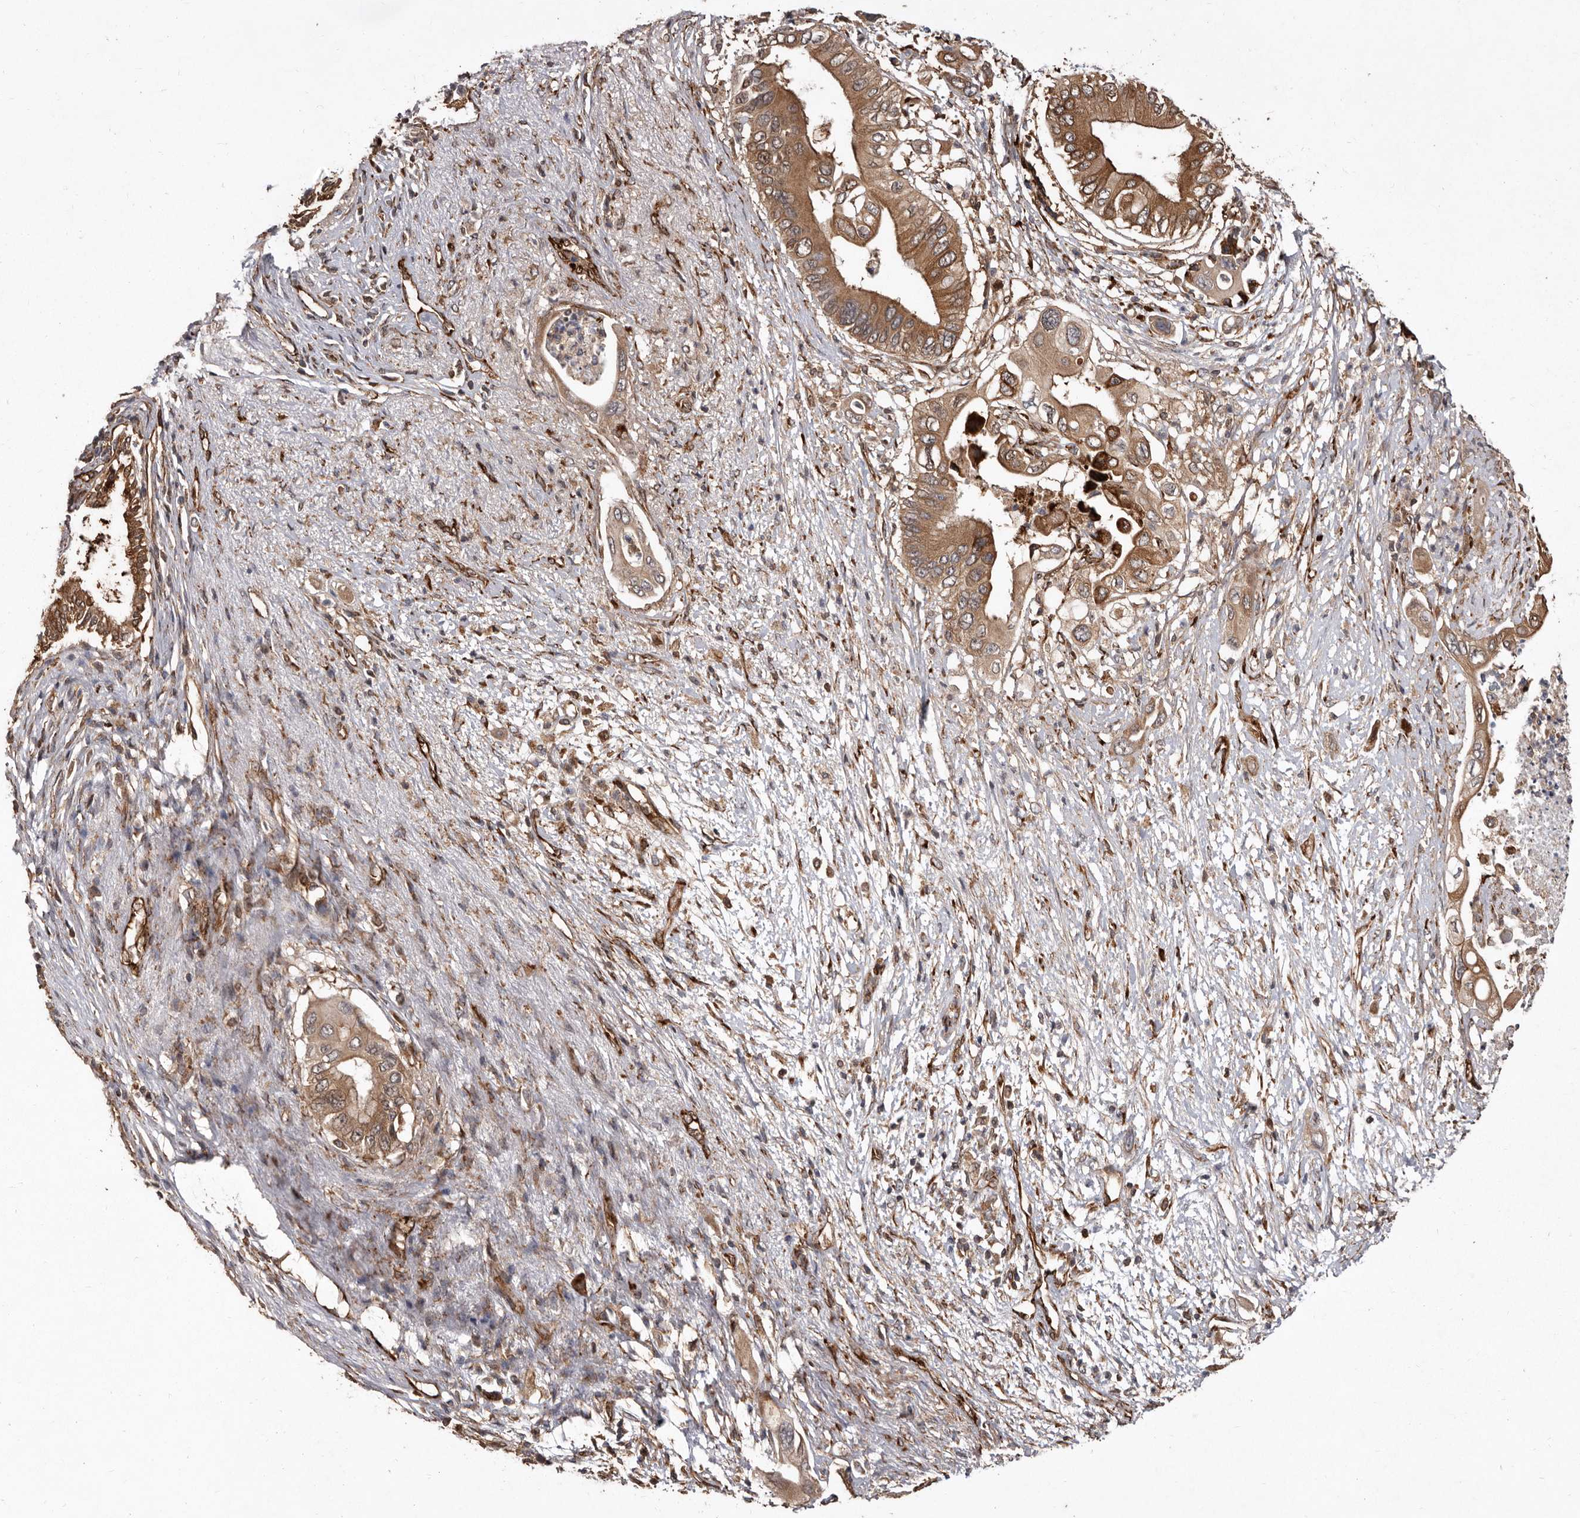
{"staining": {"intensity": "moderate", "quantity": ">75%", "location": "cytoplasmic/membranous"}, "tissue": "pancreatic cancer", "cell_type": "Tumor cells", "image_type": "cancer", "snomed": [{"axis": "morphology", "description": "Adenocarcinoma, NOS"}, {"axis": "topography", "description": "Pancreas"}], "caption": "Immunohistochemical staining of adenocarcinoma (pancreatic) shows medium levels of moderate cytoplasmic/membranous protein expression in approximately >75% of tumor cells. Ihc stains the protein in brown and the nuclei are stained blue.", "gene": "FLAD1", "patient": {"sex": "male", "age": 66}}